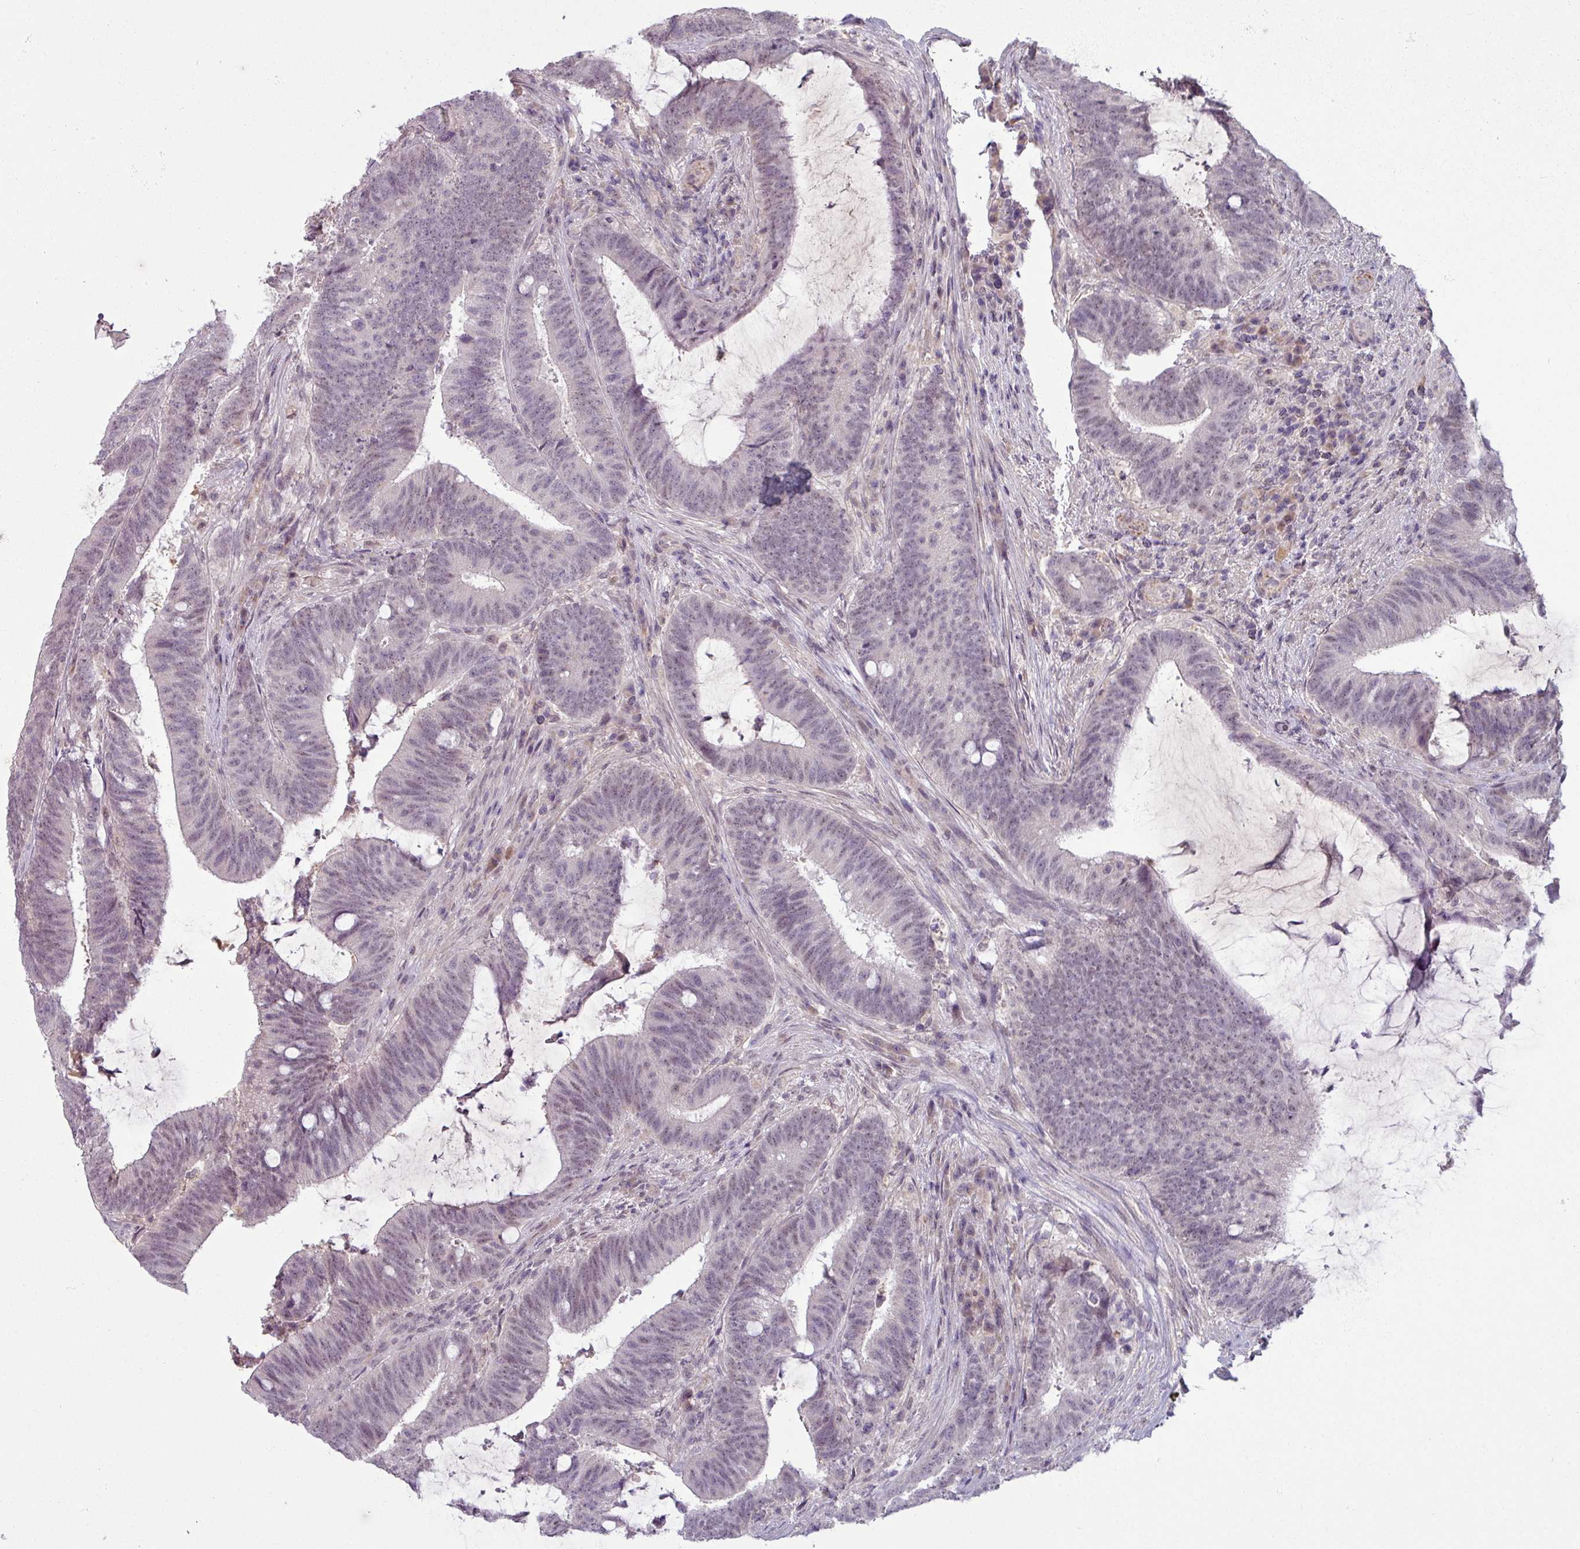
{"staining": {"intensity": "weak", "quantity": "25%-75%", "location": "nuclear"}, "tissue": "colorectal cancer", "cell_type": "Tumor cells", "image_type": "cancer", "snomed": [{"axis": "morphology", "description": "Adenocarcinoma, NOS"}, {"axis": "topography", "description": "Colon"}], "caption": "An image showing weak nuclear positivity in about 25%-75% of tumor cells in colorectal adenocarcinoma, as visualized by brown immunohistochemical staining.", "gene": "UVSSA", "patient": {"sex": "female", "age": 43}}